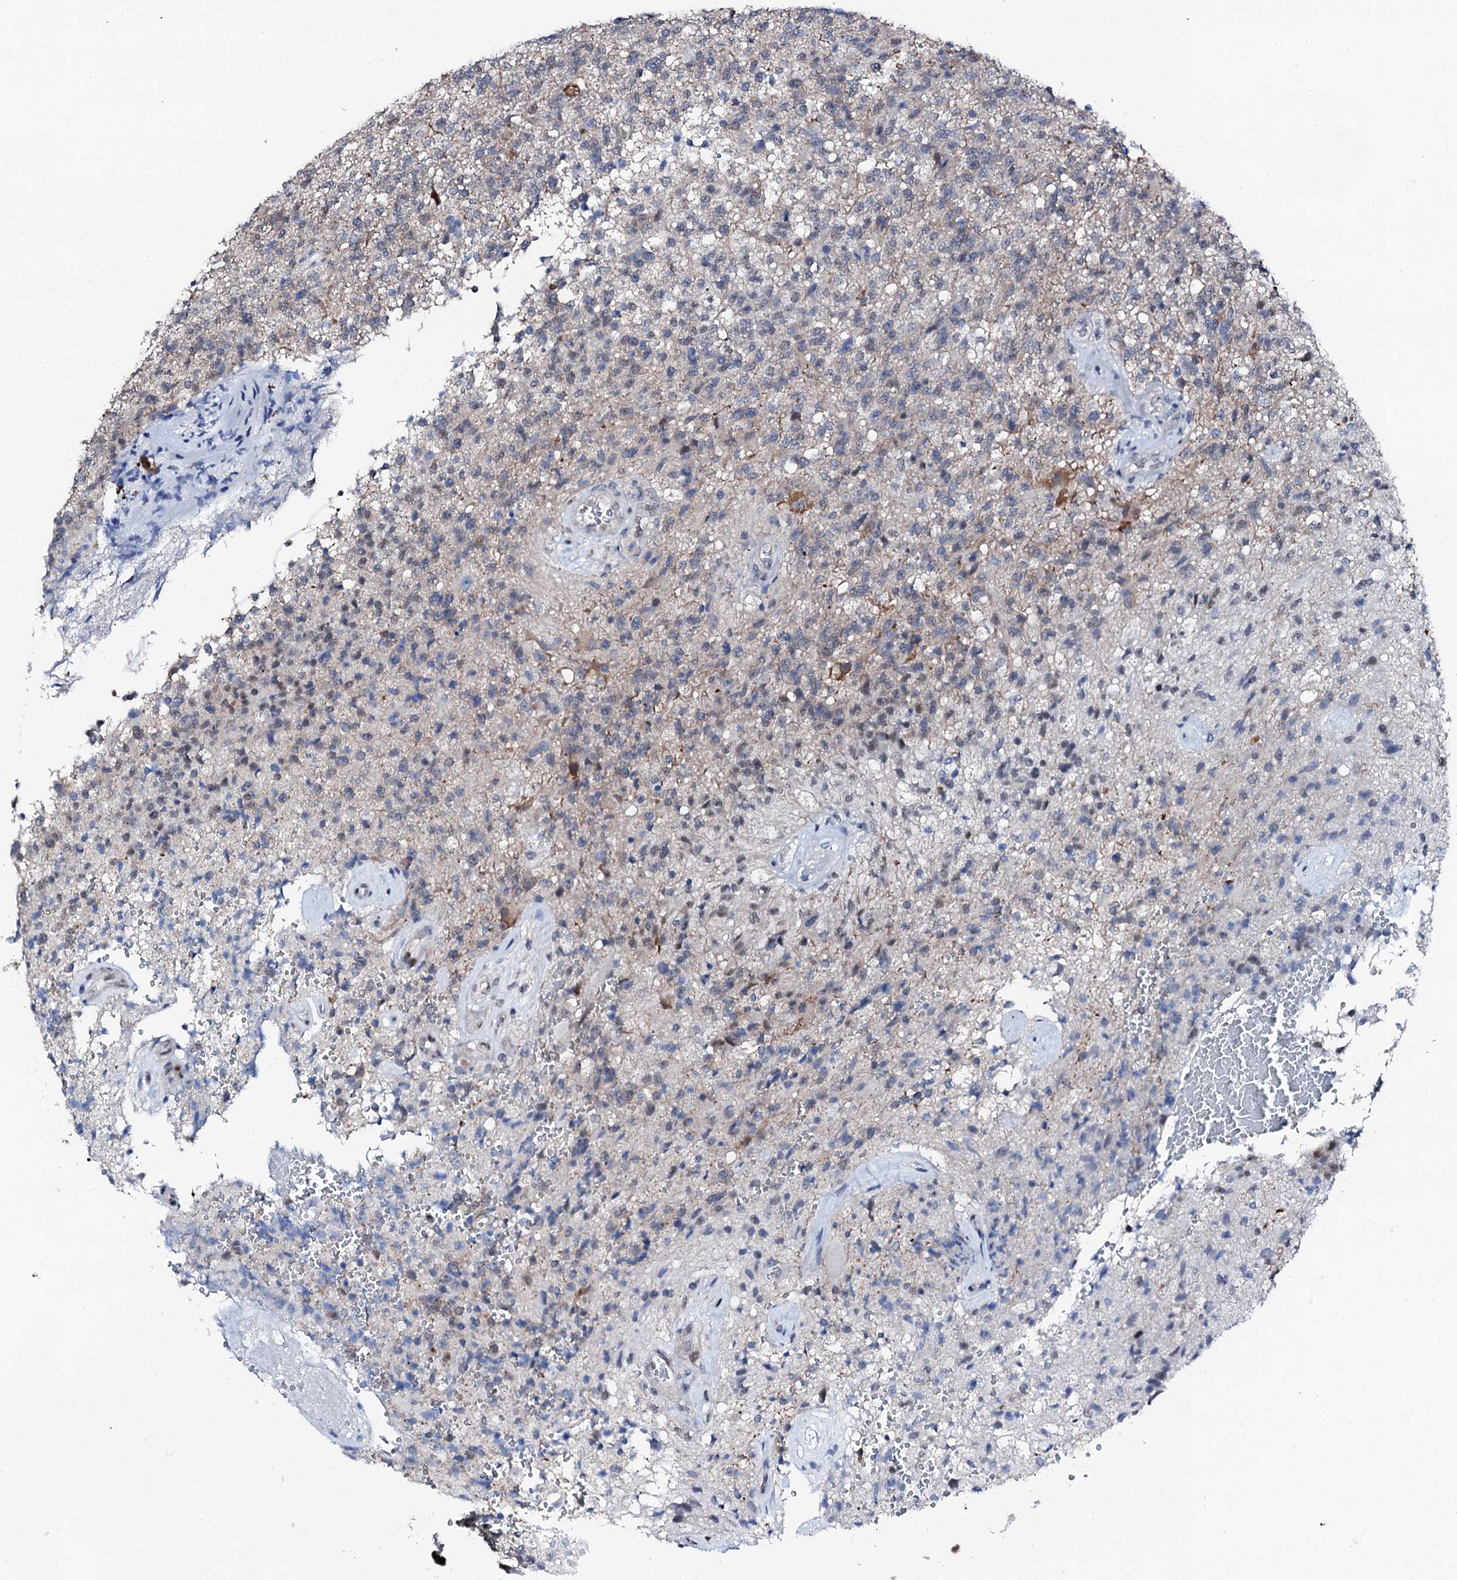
{"staining": {"intensity": "negative", "quantity": "none", "location": "none"}, "tissue": "glioma", "cell_type": "Tumor cells", "image_type": "cancer", "snomed": [{"axis": "morphology", "description": "Glioma, malignant, High grade"}, {"axis": "topography", "description": "Brain"}], "caption": "Immunohistochemical staining of human glioma demonstrates no significant staining in tumor cells.", "gene": "TRAFD1", "patient": {"sex": "male", "age": 56}}